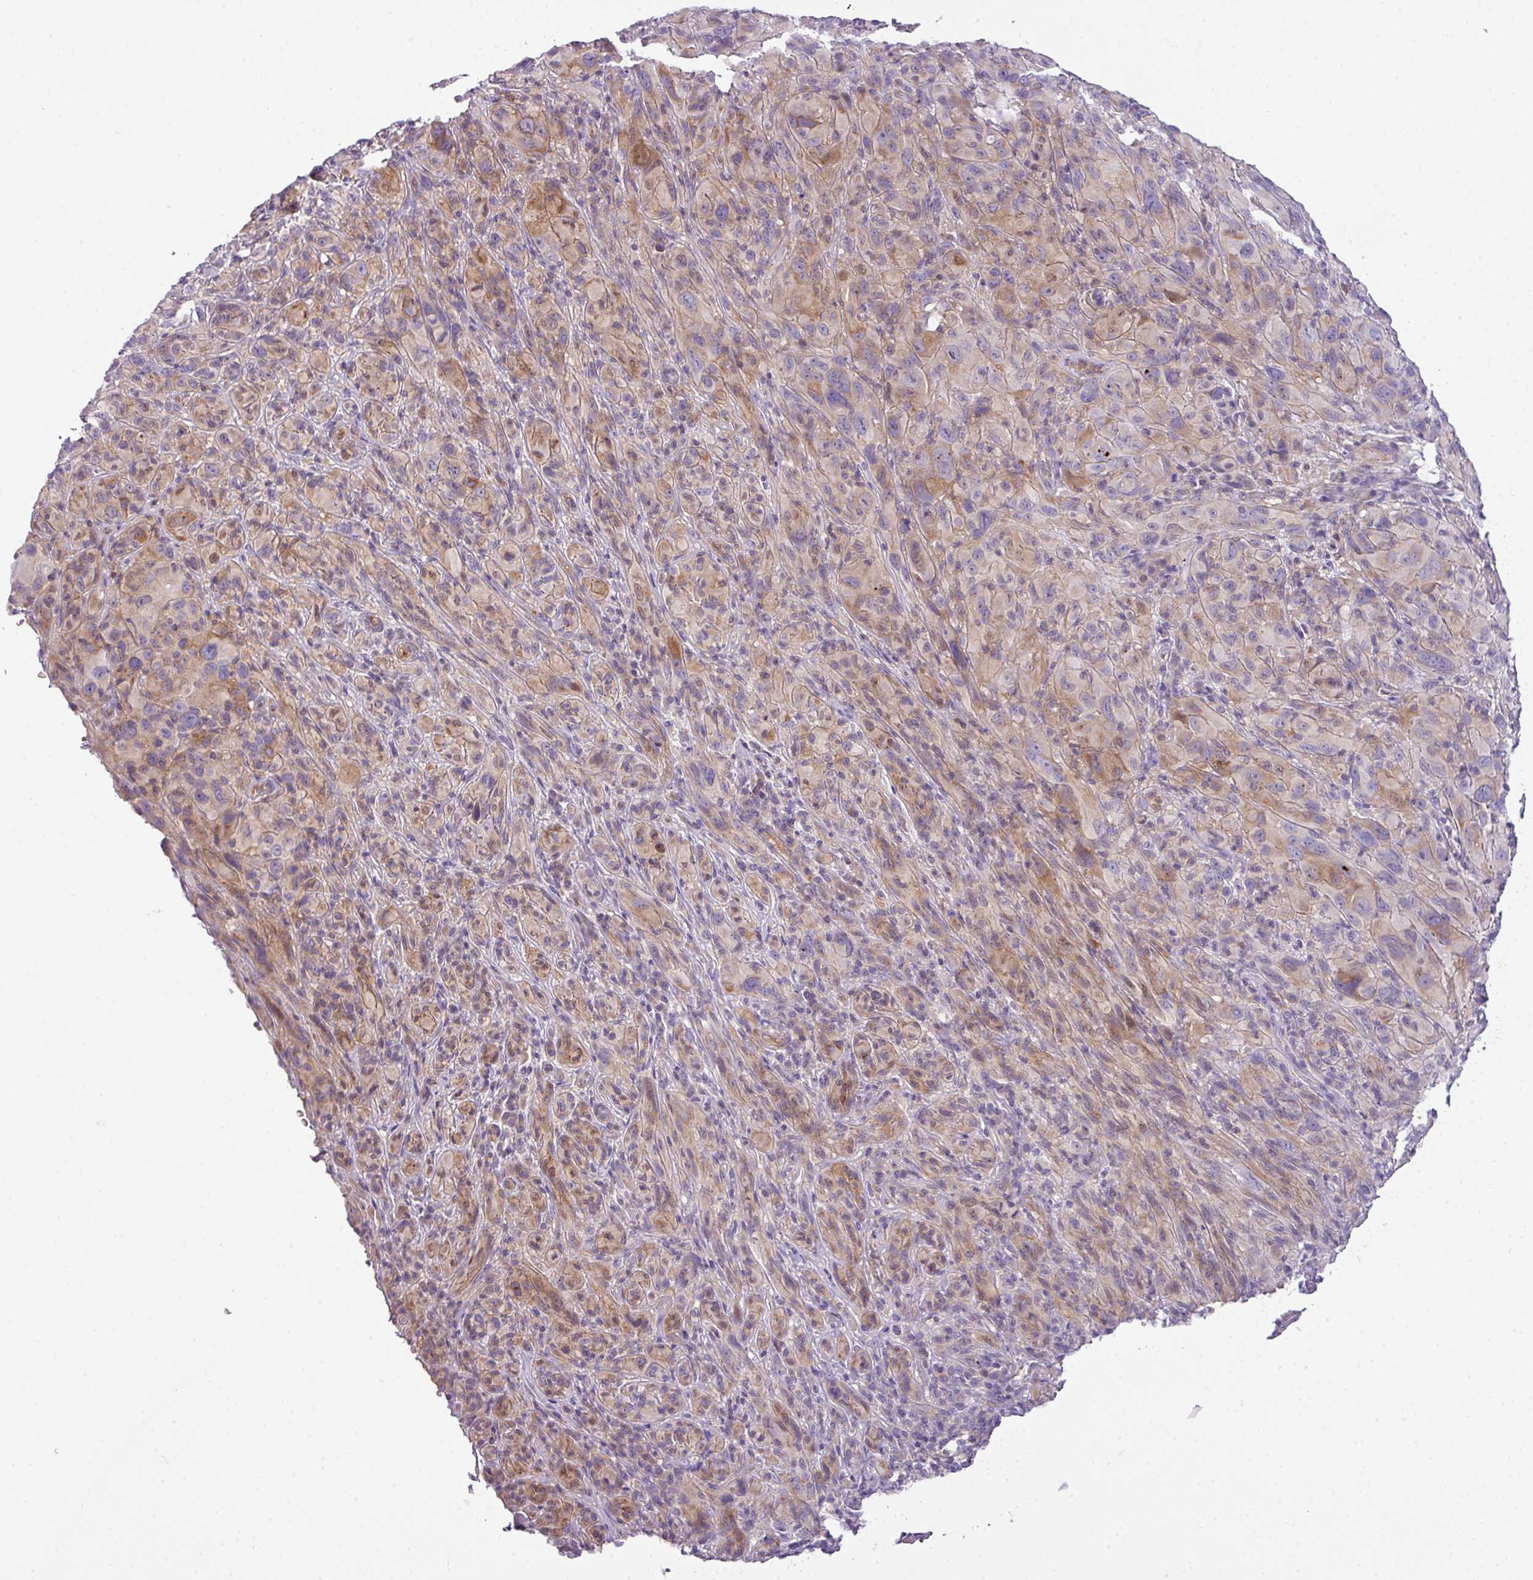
{"staining": {"intensity": "moderate", "quantity": ">75%", "location": "cytoplasmic/membranous"}, "tissue": "melanoma", "cell_type": "Tumor cells", "image_type": "cancer", "snomed": [{"axis": "morphology", "description": "Malignant melanoma, NOS"}, {"axis": "topography", "description": "Skin of head"}], "caption": "Immunohistochemical staining of melanoma reveals medium levels of moderate cytoplasmic/membranous protein positivity in about >75% of tumor cells. (Brightfield microscopy of DAB IHC at high magnification).", "gene": "PIK3R5", "patient": {"sex": "male", "age": 96}}